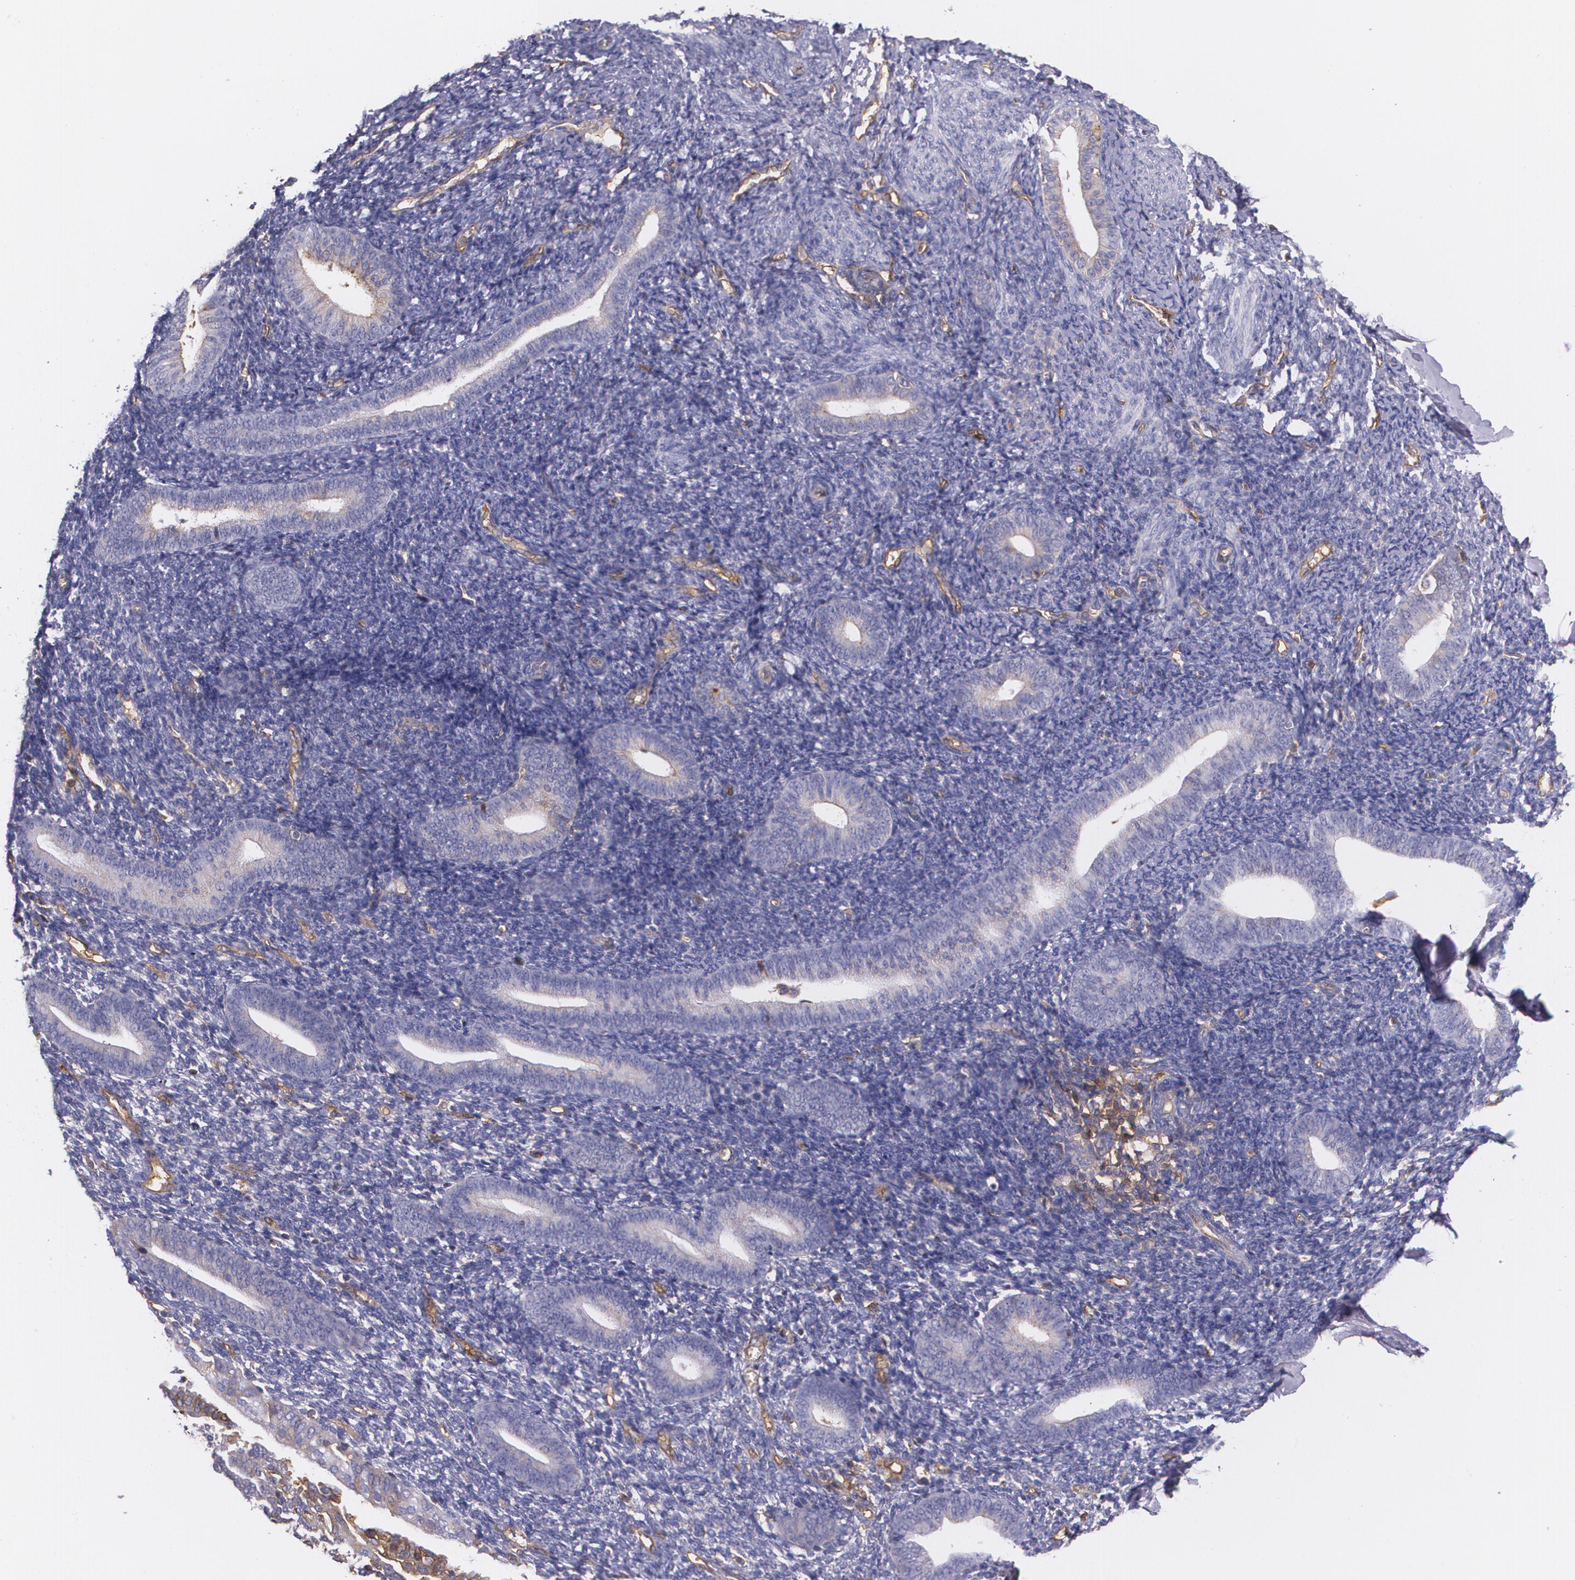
{"staining": {"intensity": "negative", "quantity": "none", "location": "none"}, "tissue": "endometrium", "cell_type": "Cells in endometrial stroma", "image_type": "normal", "snomed": [{"axis": "morphology", "description": "Normal tissue, NOS"}, {"axis": "topography", "description": "Smooth muscle"}, {"axis": "topography", "description": "Endometrium"}], "caption": "IHC histopathology image of benign endometrium: human endometrium stained with DAB demonstrates no significant protein staining in cells in endometrial stroma.", "gene": "B2M", "patient": {"sex": "female", "age": 57}}